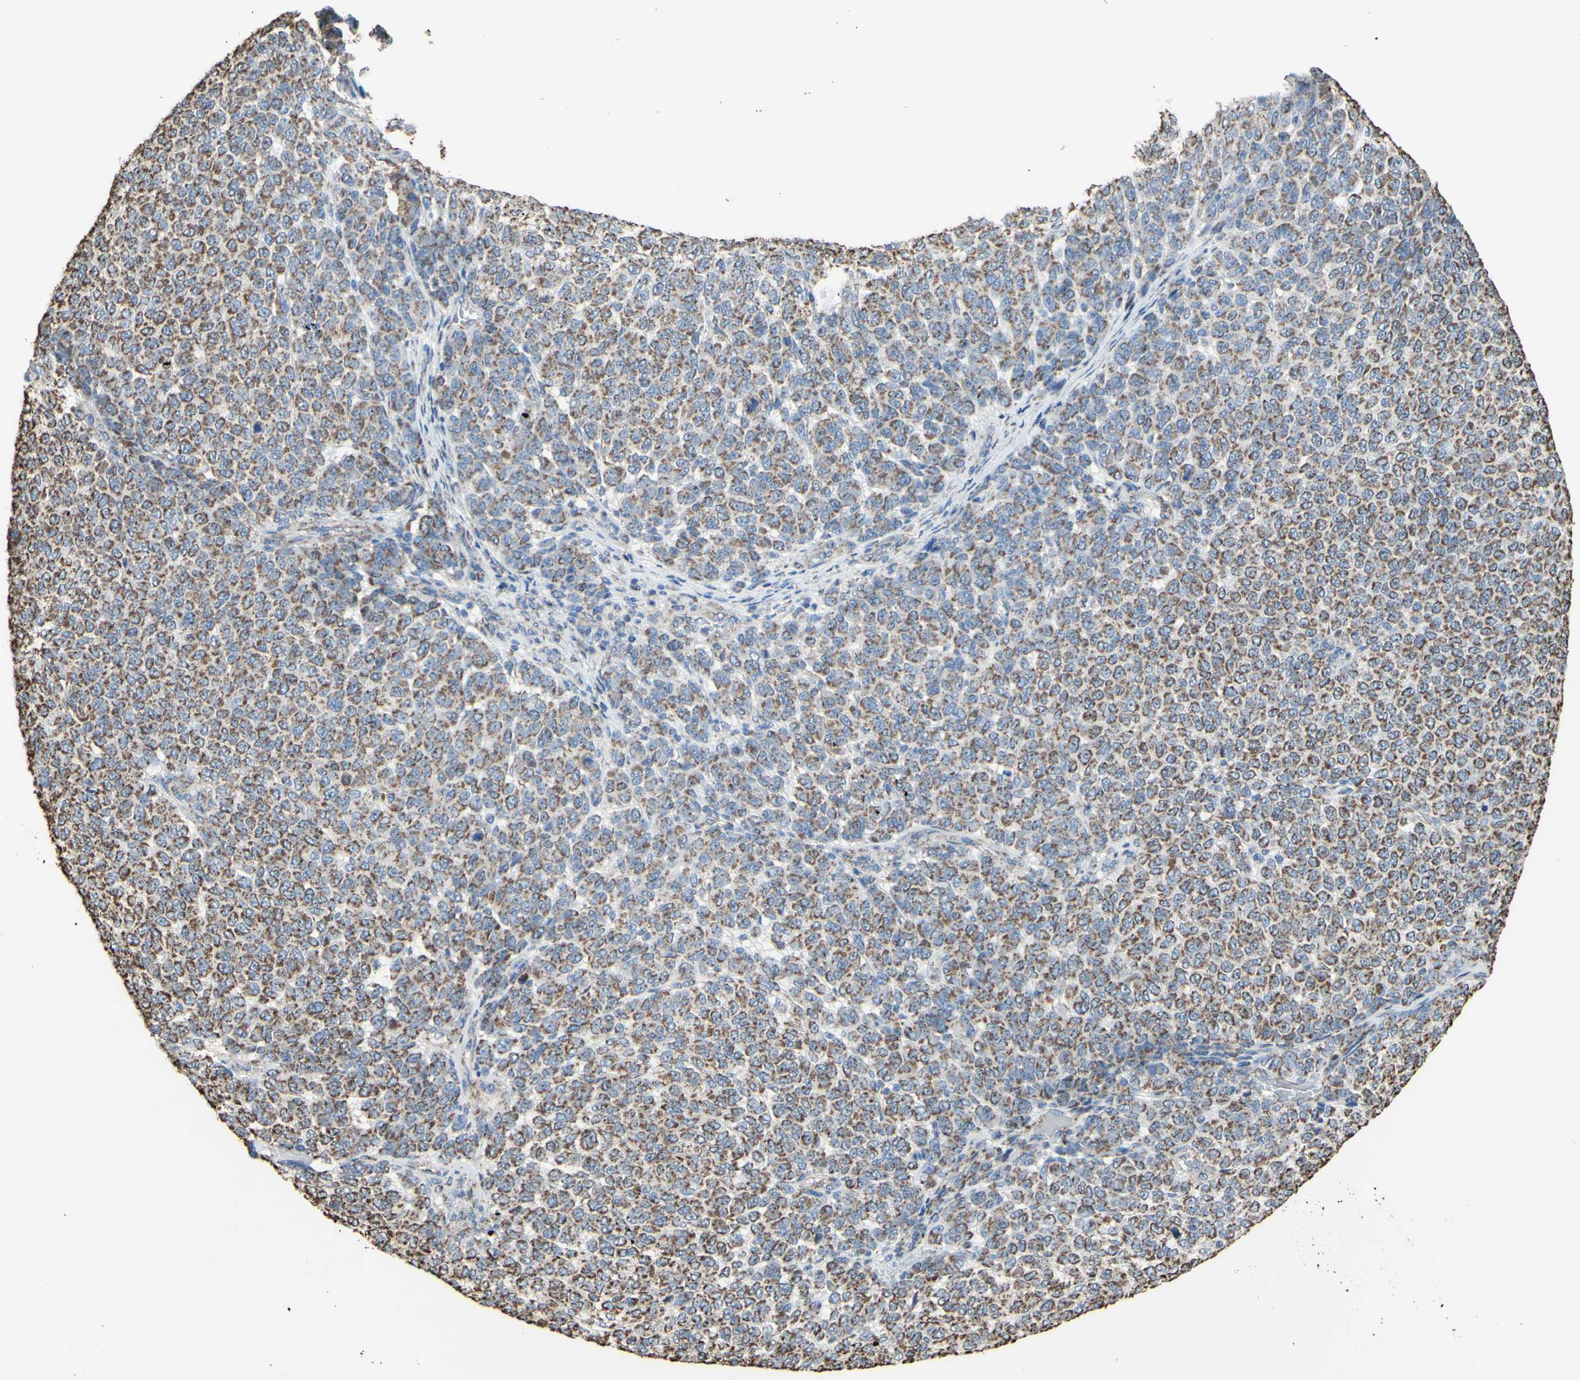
{"staining": {"intensity": "weak", "quantity": "25%-75%", "location": "cytoplasmic/membranous"}, "tissue": "melanoma", "cell_type": "Tumor cells", "image_type": "cancer", "snomed": [{"axis": "morphology", "description": "Malignant melanoma, NOS"}, {"axis": "topography", "description": "Skin"}], "caption": "A high-resolution micrograph shows immunohistochemistry (IHC) staining of malignant melanoma, which displays weak cytoplasmic/membranous staining in about 25%-75% of tumor cells.", "gene": "CMKLR2", "patient": {"sex": "male", "age": 59}}